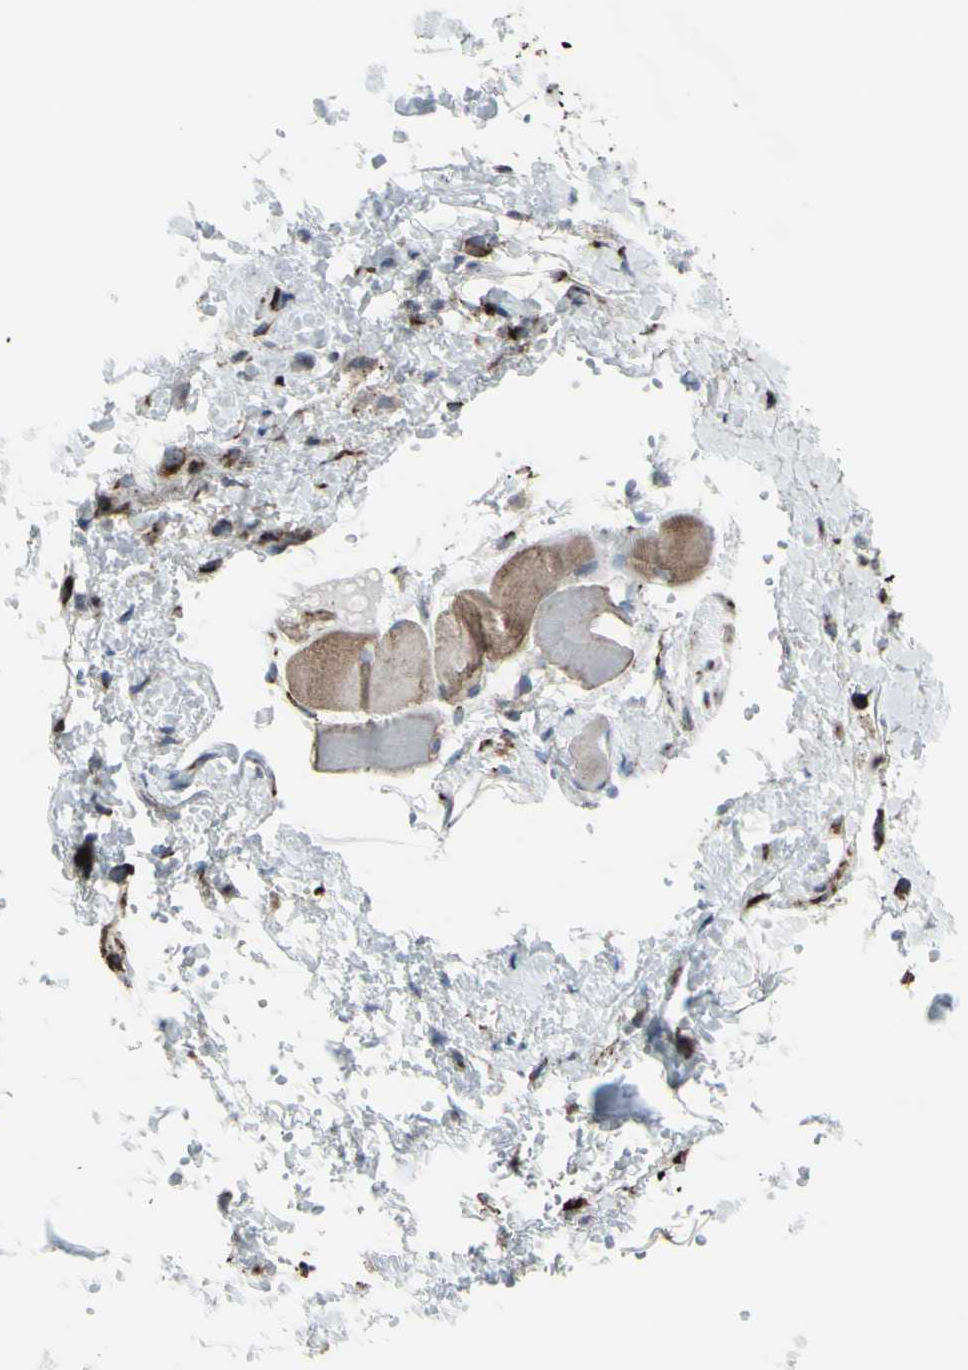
{"staining": {"intensity": "moderate", "quantity": ">75%", "location": "cytoplasmic/membranous"}, "tissue": "adipose tissue", "cell_type": "Adipocytes", "image_type": "normal", "snomed": [{"axis": "morphology", "description": "Normal tissue, NOS"}, {"axis": "morphology", "description": "Inflammation, NOS"}, {"axis": "topography", "description": "Vascular tissue"}, {"axis": "topography", "description": "Salivary gland"}], "caption": "A brown stain labels moderate cytoplasmic/membranous staining of a protein in adipocytes of normal adipose tissue.", "gene": "GLG1", "patient": {"sex": "female", "age": 75}}